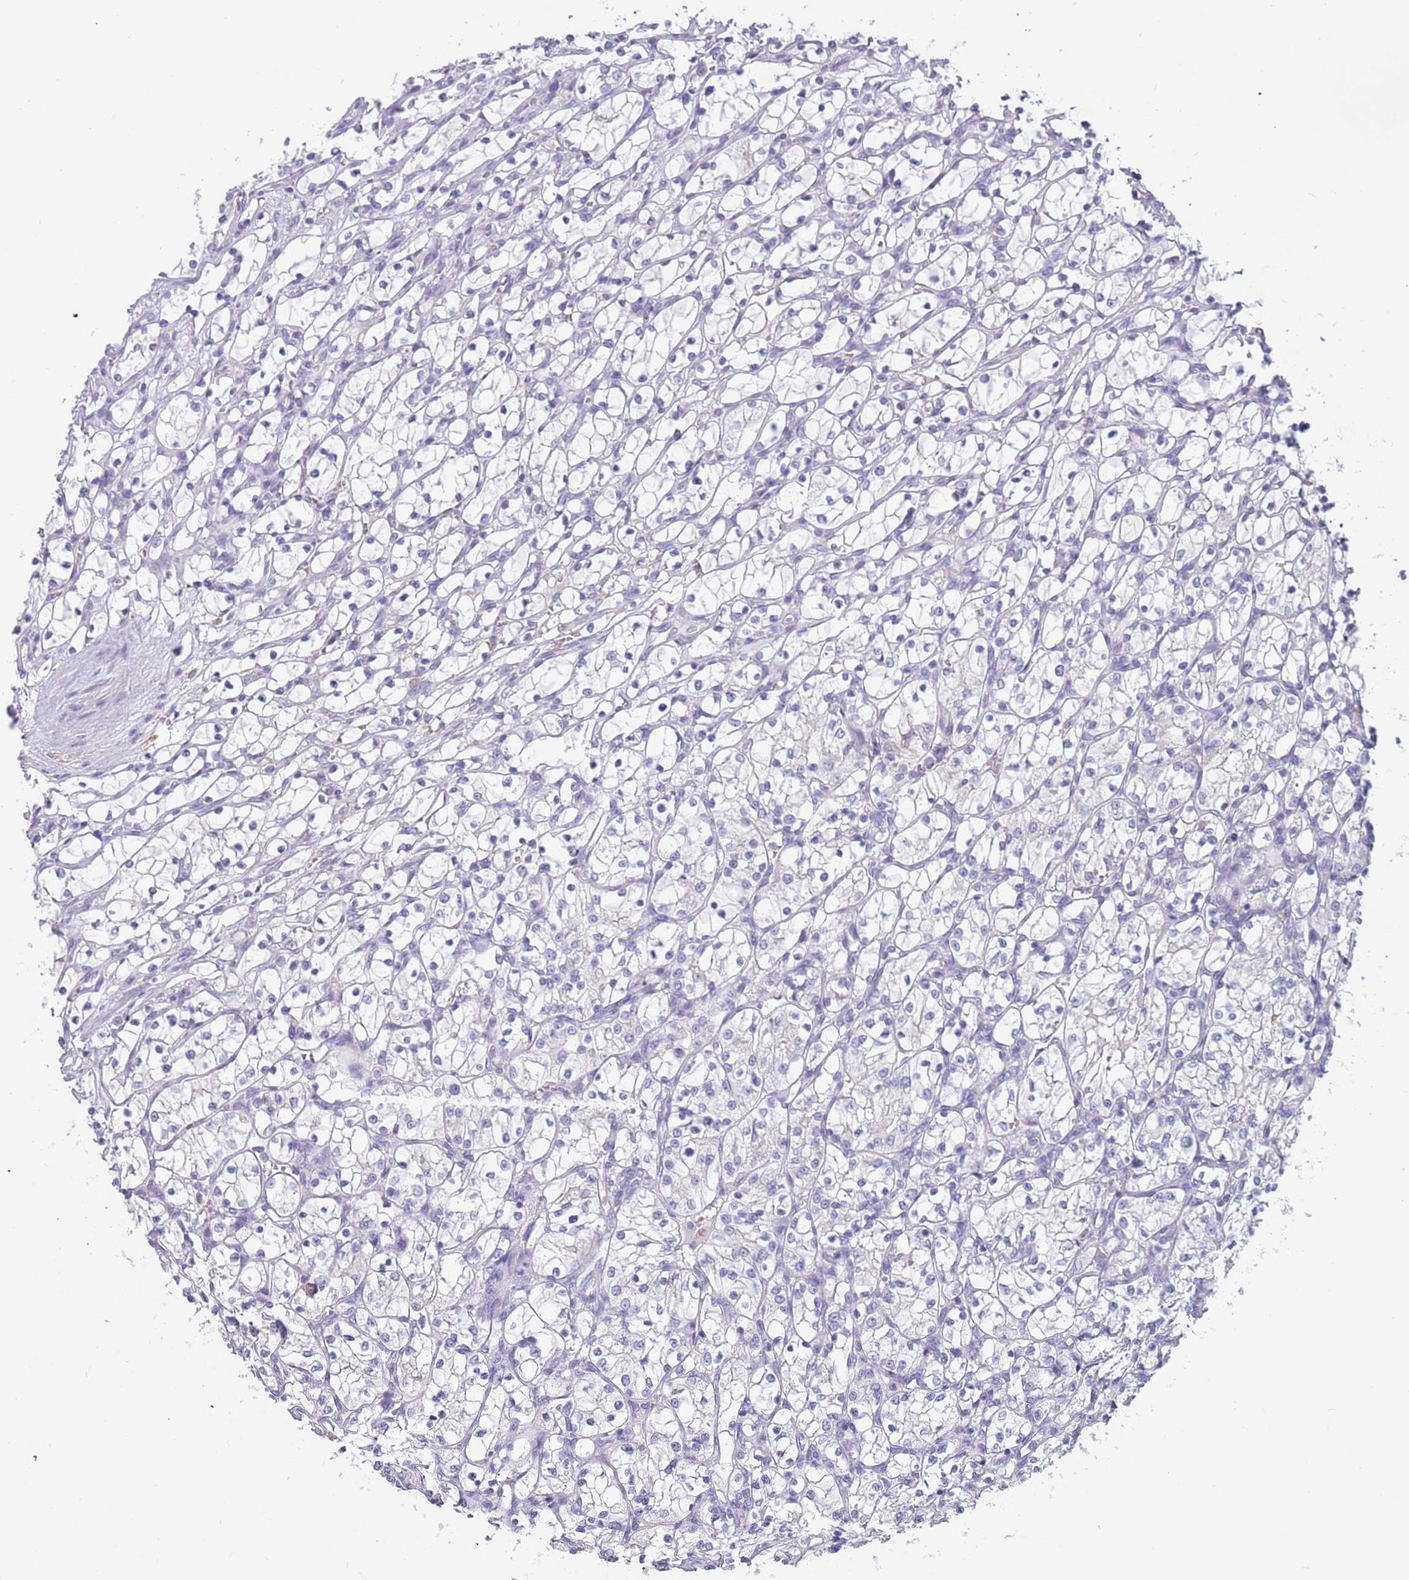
{"staining": {"intensity": "negative", "quantity": "none", "location": "none"}, "tissue": "renal cancer", "cell_type": "Tumor cells", "image_type": "cancer", "snomed": [{"axis": "morphology", "description": "Adenocarcinoma, NOS"}, {"axis": "topography", "description": "Kidney"}], "caption": "Protein analysis of renal cancer demonstrates no significant positivity in tumor cells.", "gene": "RHCG", "patient": {"sex": "female", "age": 69}}